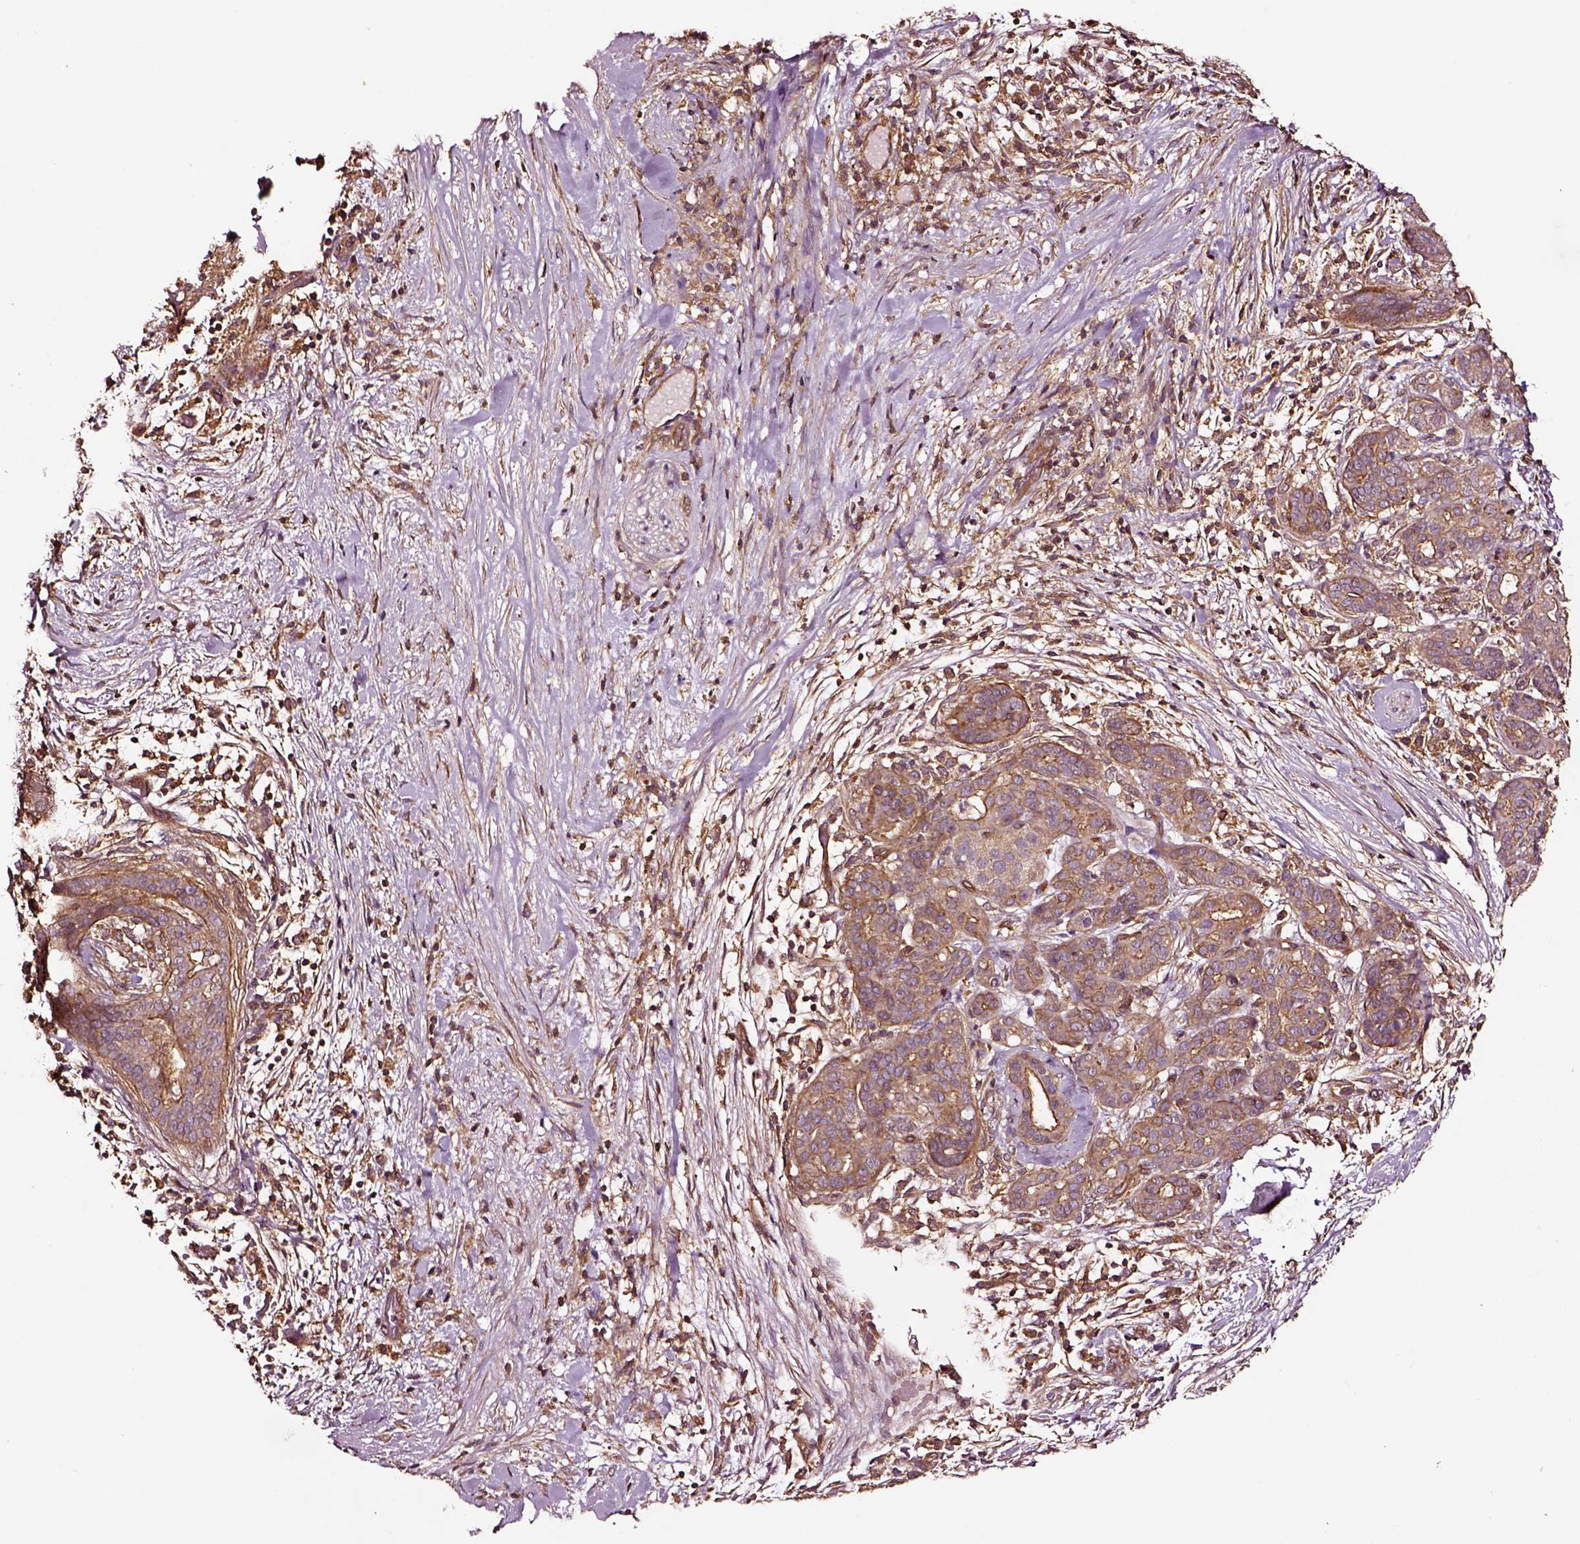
{"staining": {"intensity": "moderate", "quantity": ">75%", "location": "cytoplasmic/membranous"}, "tissue": "pancreatic cancer", "cell_type": "Tumor cells", "image_type": "cancer", "snomed": [{"axis": "morphology", "description": "Adenocarcinoma, NOS"}, {"axis": "topography", "description": "Pancreas"}], "caption": "This image exhibits IHC staining of human pancreatic cancer, with medium moderate cytoplasmic/membranous expression in about >75% of tumor cells.", "gene": "RASSF5", "patient": {"sex": "male", "age": 44}}